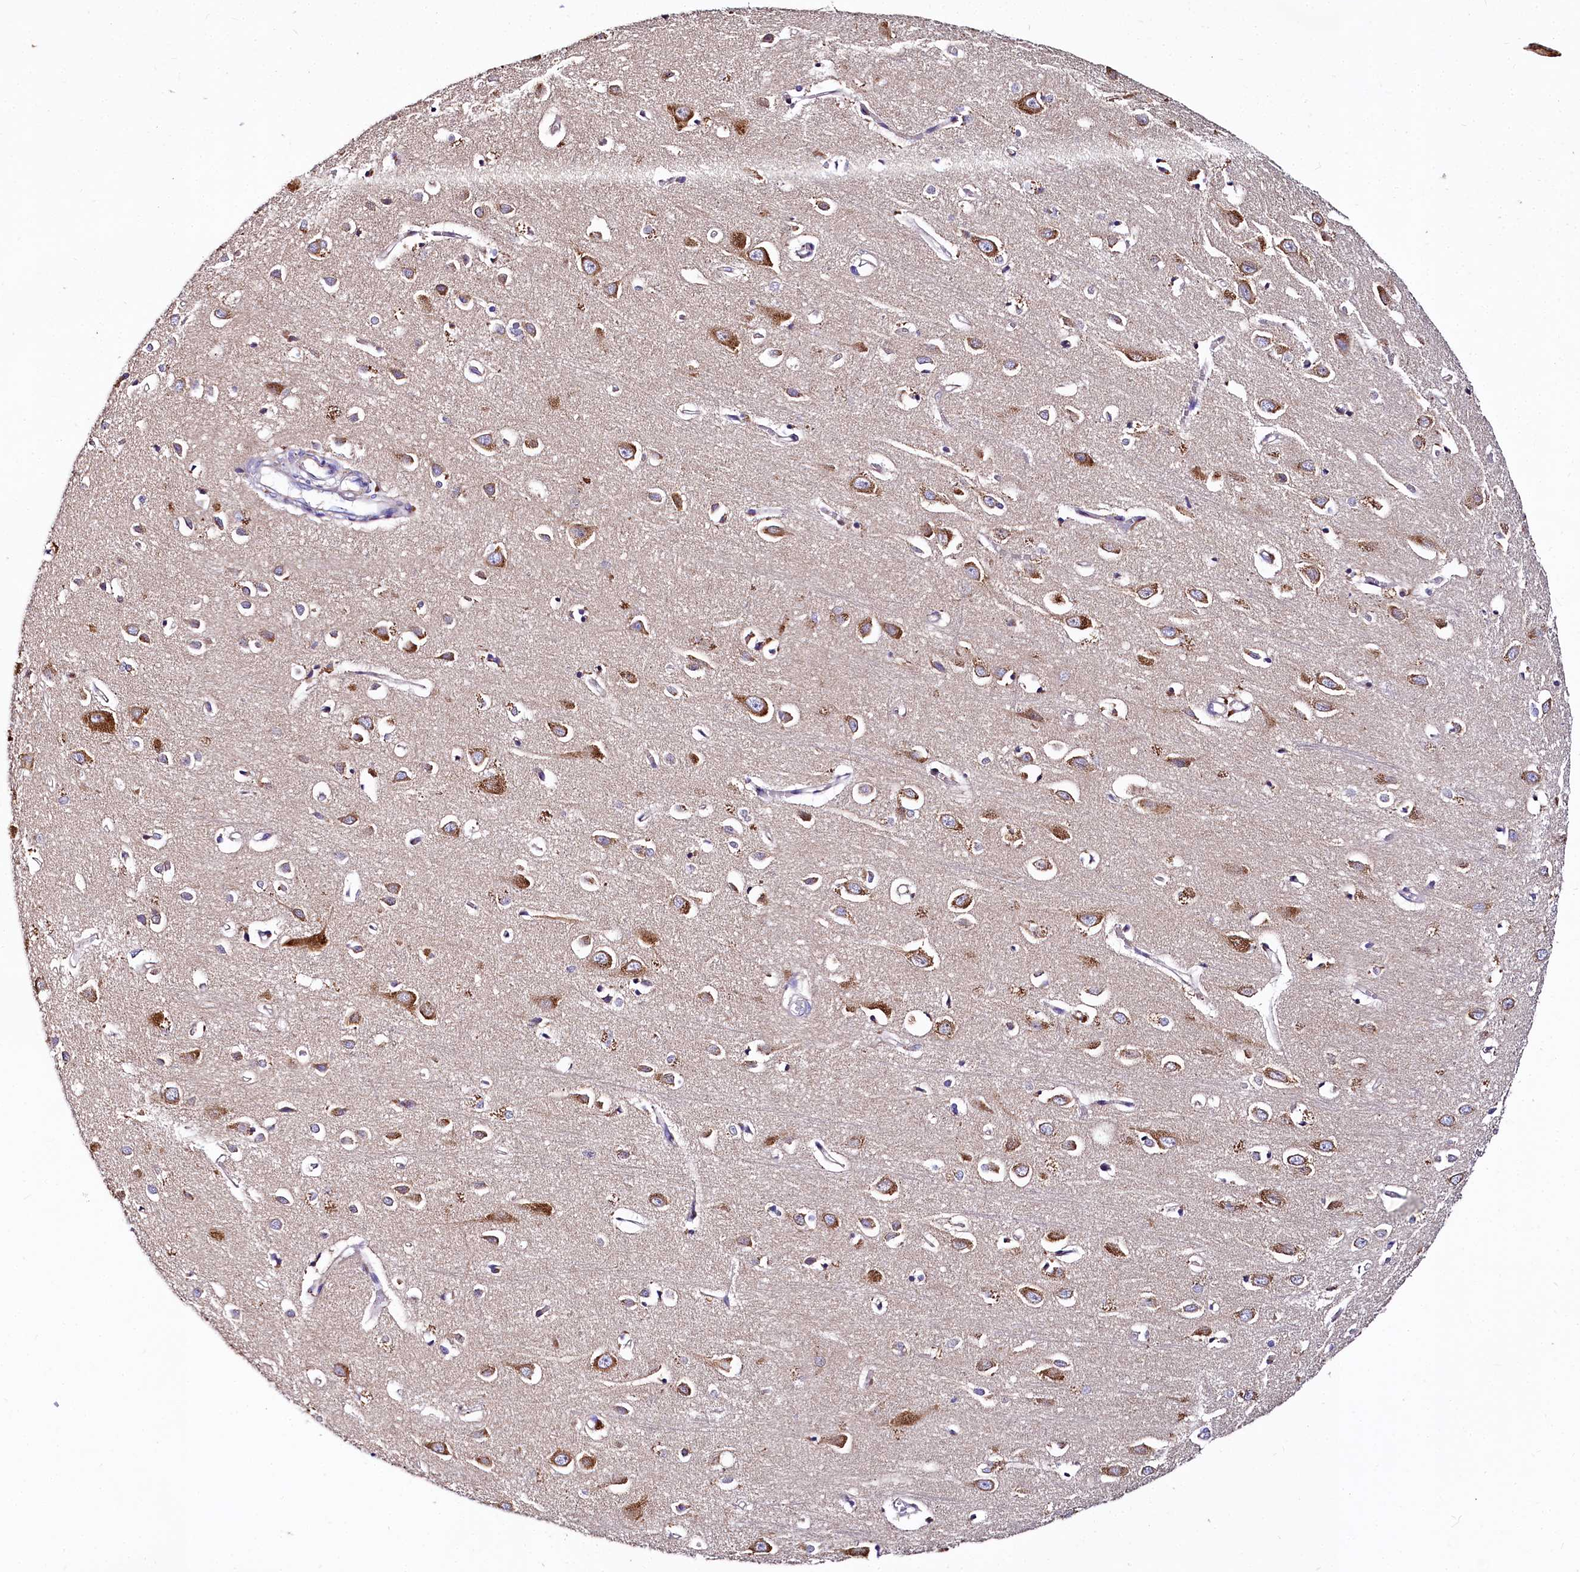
{"staining": {"intensity": "weak", "quantity": "25%-75%", "location": "cytoplasmic/membranous"}, "tissue": "cerebral cortex", "cell_type": "Endothelial cells", "image_type": "normal", "snomed": [{"axis": "morphology", "description": "Normal tissue, NOS"}, {"axis": "topography", "description": "Cerebral cortex"}], "caption": "Approximately 25%-75% of endothelial cells in unremarkable cerebral cortex demonstrate weak cytoplasmic/membranous protein positivity as visualized by brown immunohistochemical staining.", "gene": "QARS1", "patient": {"sex": "female", "age": 64}}